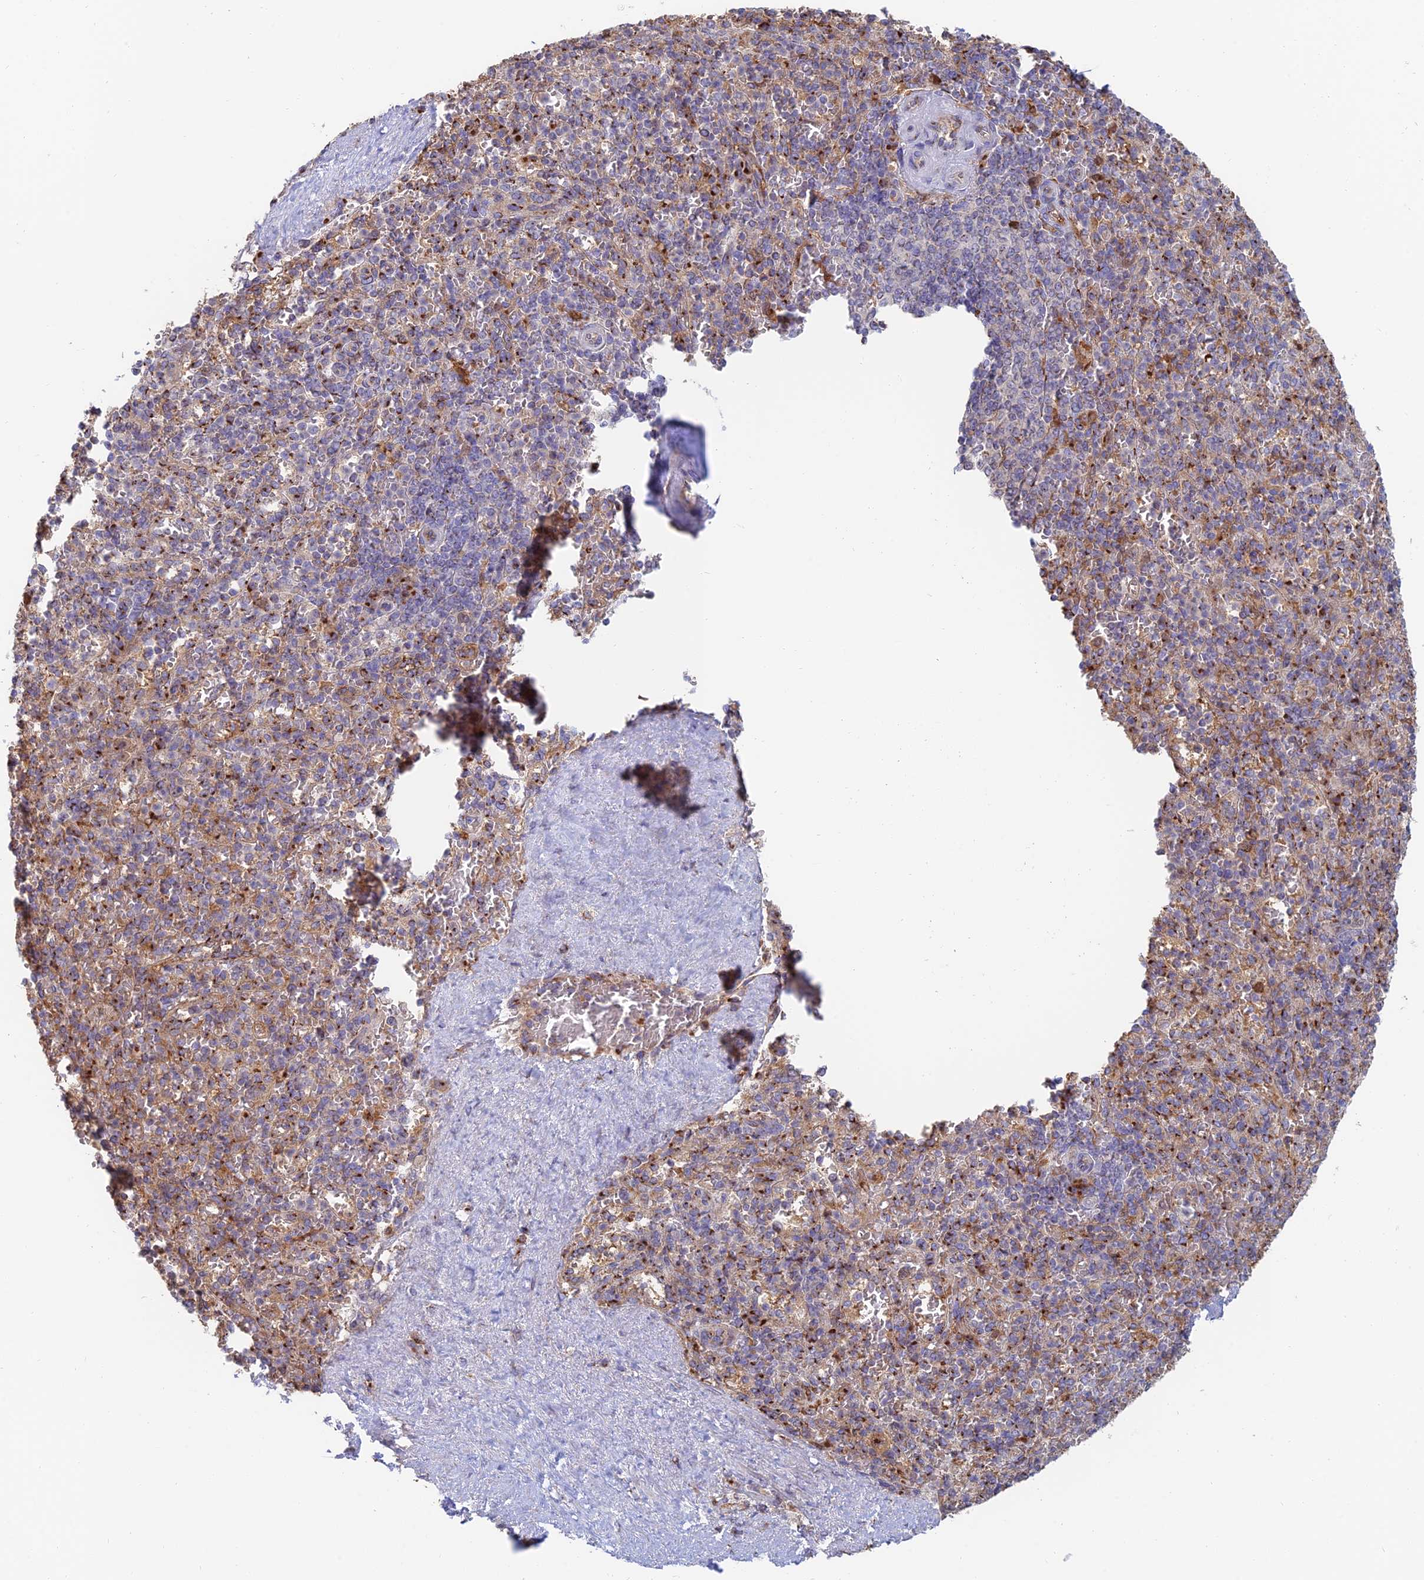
{"staining": {"intensity": "moderate", "quantity": "<25%", "location": "cytoplasmic/membranous"}, "tissue": "spleen", "cell_type": "Cells in red pulp", "image_type": "normal", "snomed": [{"axis": "morphology", "description": "Normal tissue, NOS"}, {"axis": "topography", "description": "Spleen"}], "caption": "Spleen was stained to show a protein in brown. There is low levels of moderate cytoplasmic/membranous staining in approximately <25% of cells in red pulp.", "gene": "ENSG00000267561", "patient": {"sex": "male", "age": 82}}